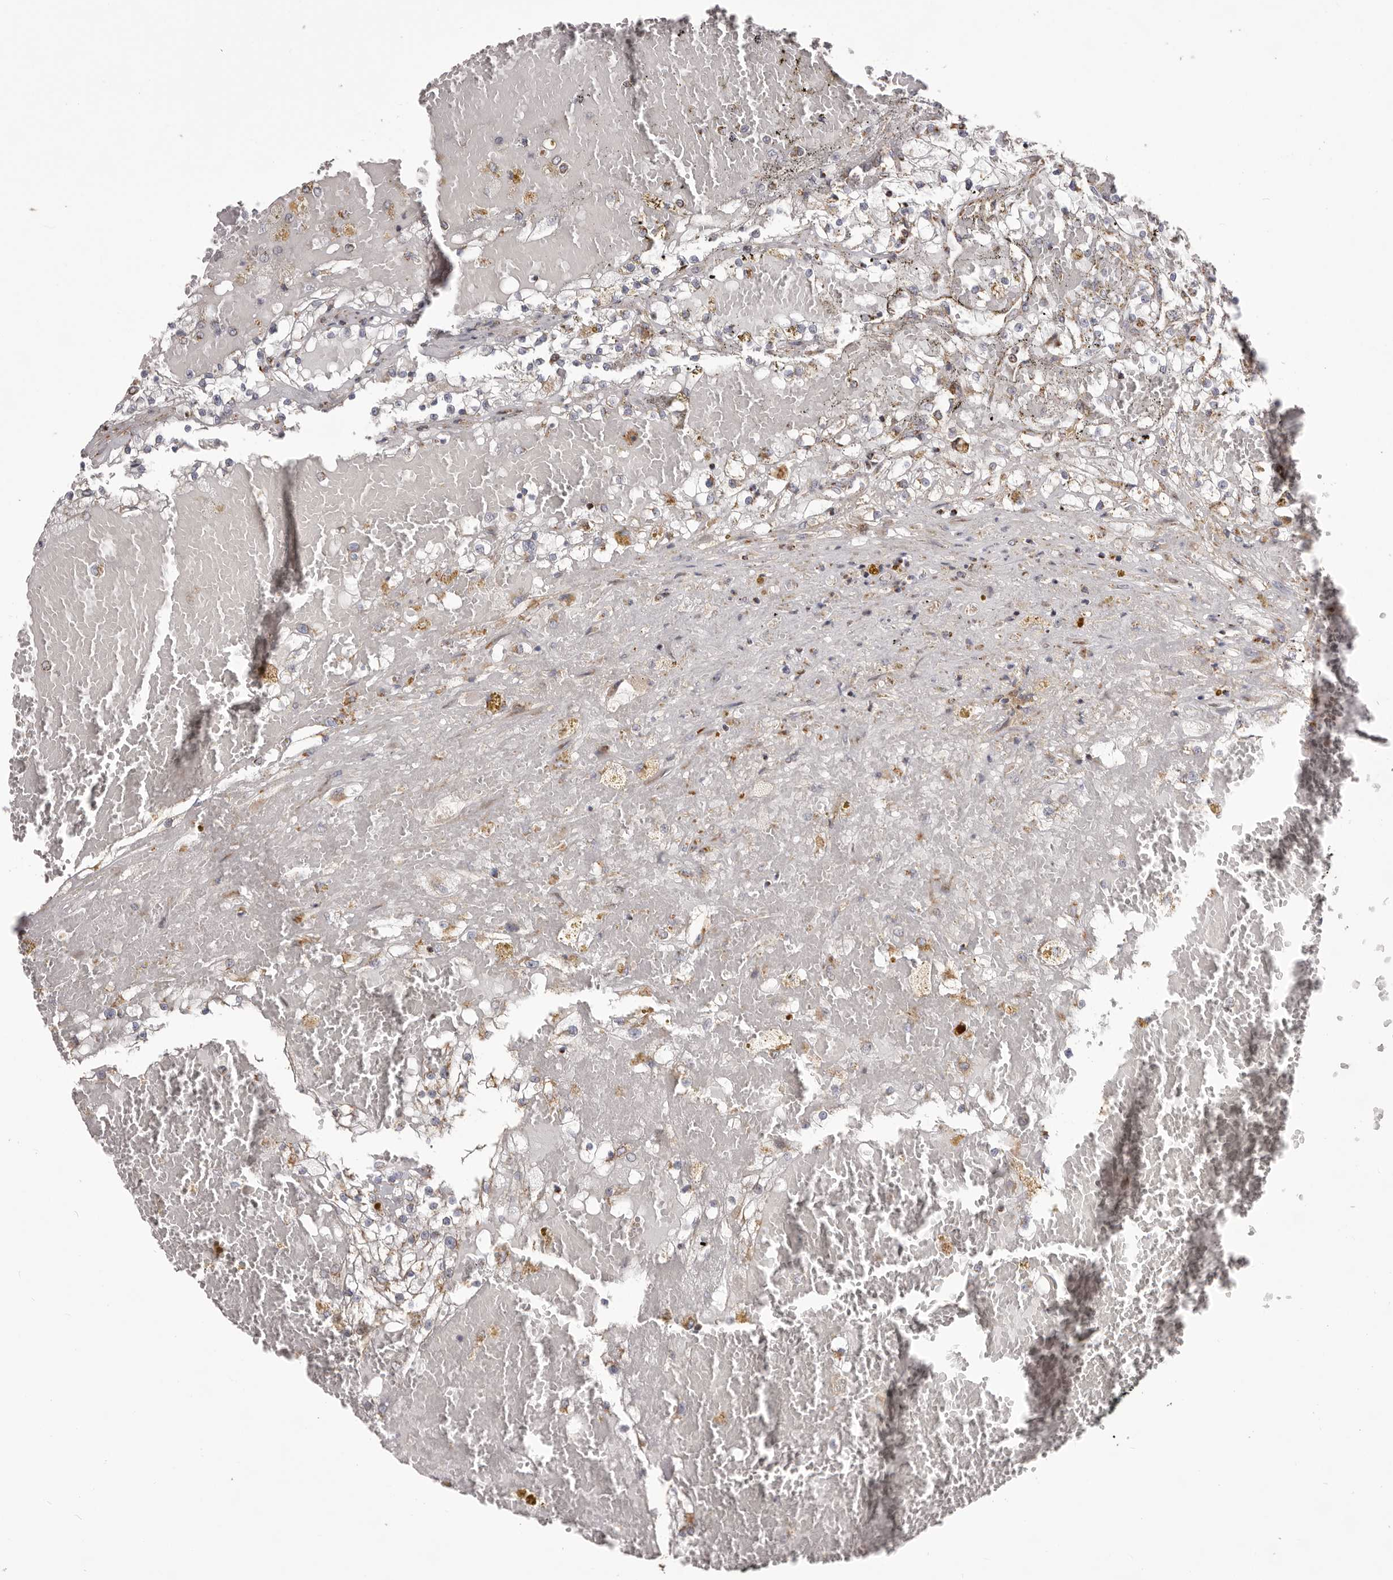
{"staining": {"intensity": "weak", "quantity": "<25%", "location": "cytoplasmic/membranous"}, "tissue": "renal cancer", "cell_type": "Tumor cells", "image_type": "cancer", "snomed": [{"axis": "morphology", "description": "Normal tissue, NOS"}, {"axis": "morphology", "description": "Adenocarcinoma, NOS"}, {"axis": "topography", "description": "Kidney"}], "caption": "Tumor cells show no significant expression in renal cancer (adenocarcinoma).", "gene": "CHRM2", "patient": {"sex": "male", "age": 68}}